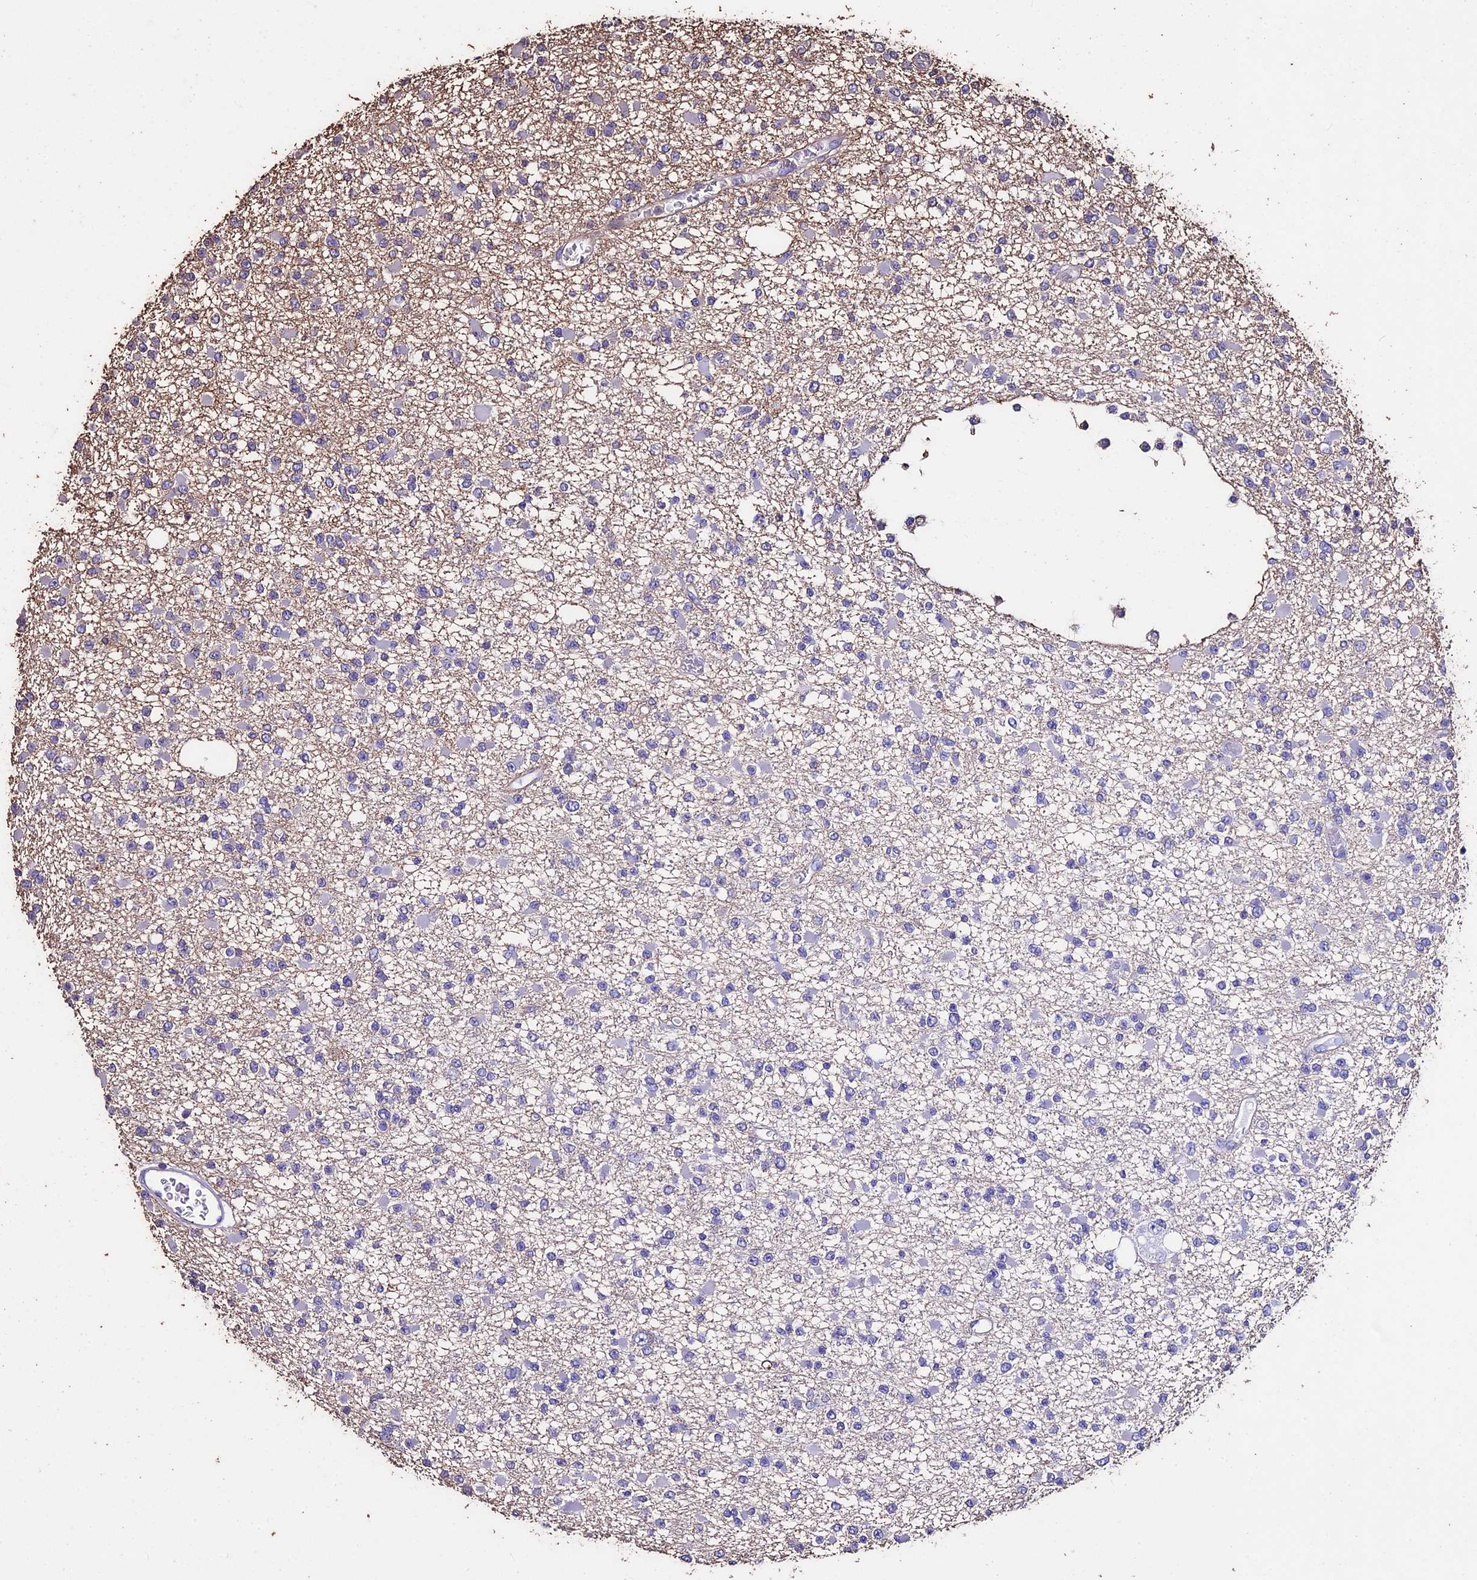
{"staining": {"intensity": "negative", "quantity": "none", "location": "none"}, "tissue": "glioma", "cell_type": "Tumor cells", "image_type": "cancer", "snomed": [{"axis": "morphology", "description": "Glioma, malignant, Low grade"}, {"axis": "topography", "description": "Brain"}], "caption": "This image is of malignant glioma (low-grade) stained with immunohistochemistry to label a protein in brown with the nuclei are counter-stained blue. There is no staining in tumor cells.", "gene": "USB1", "patient": {"sex": "female", "age": 22}}